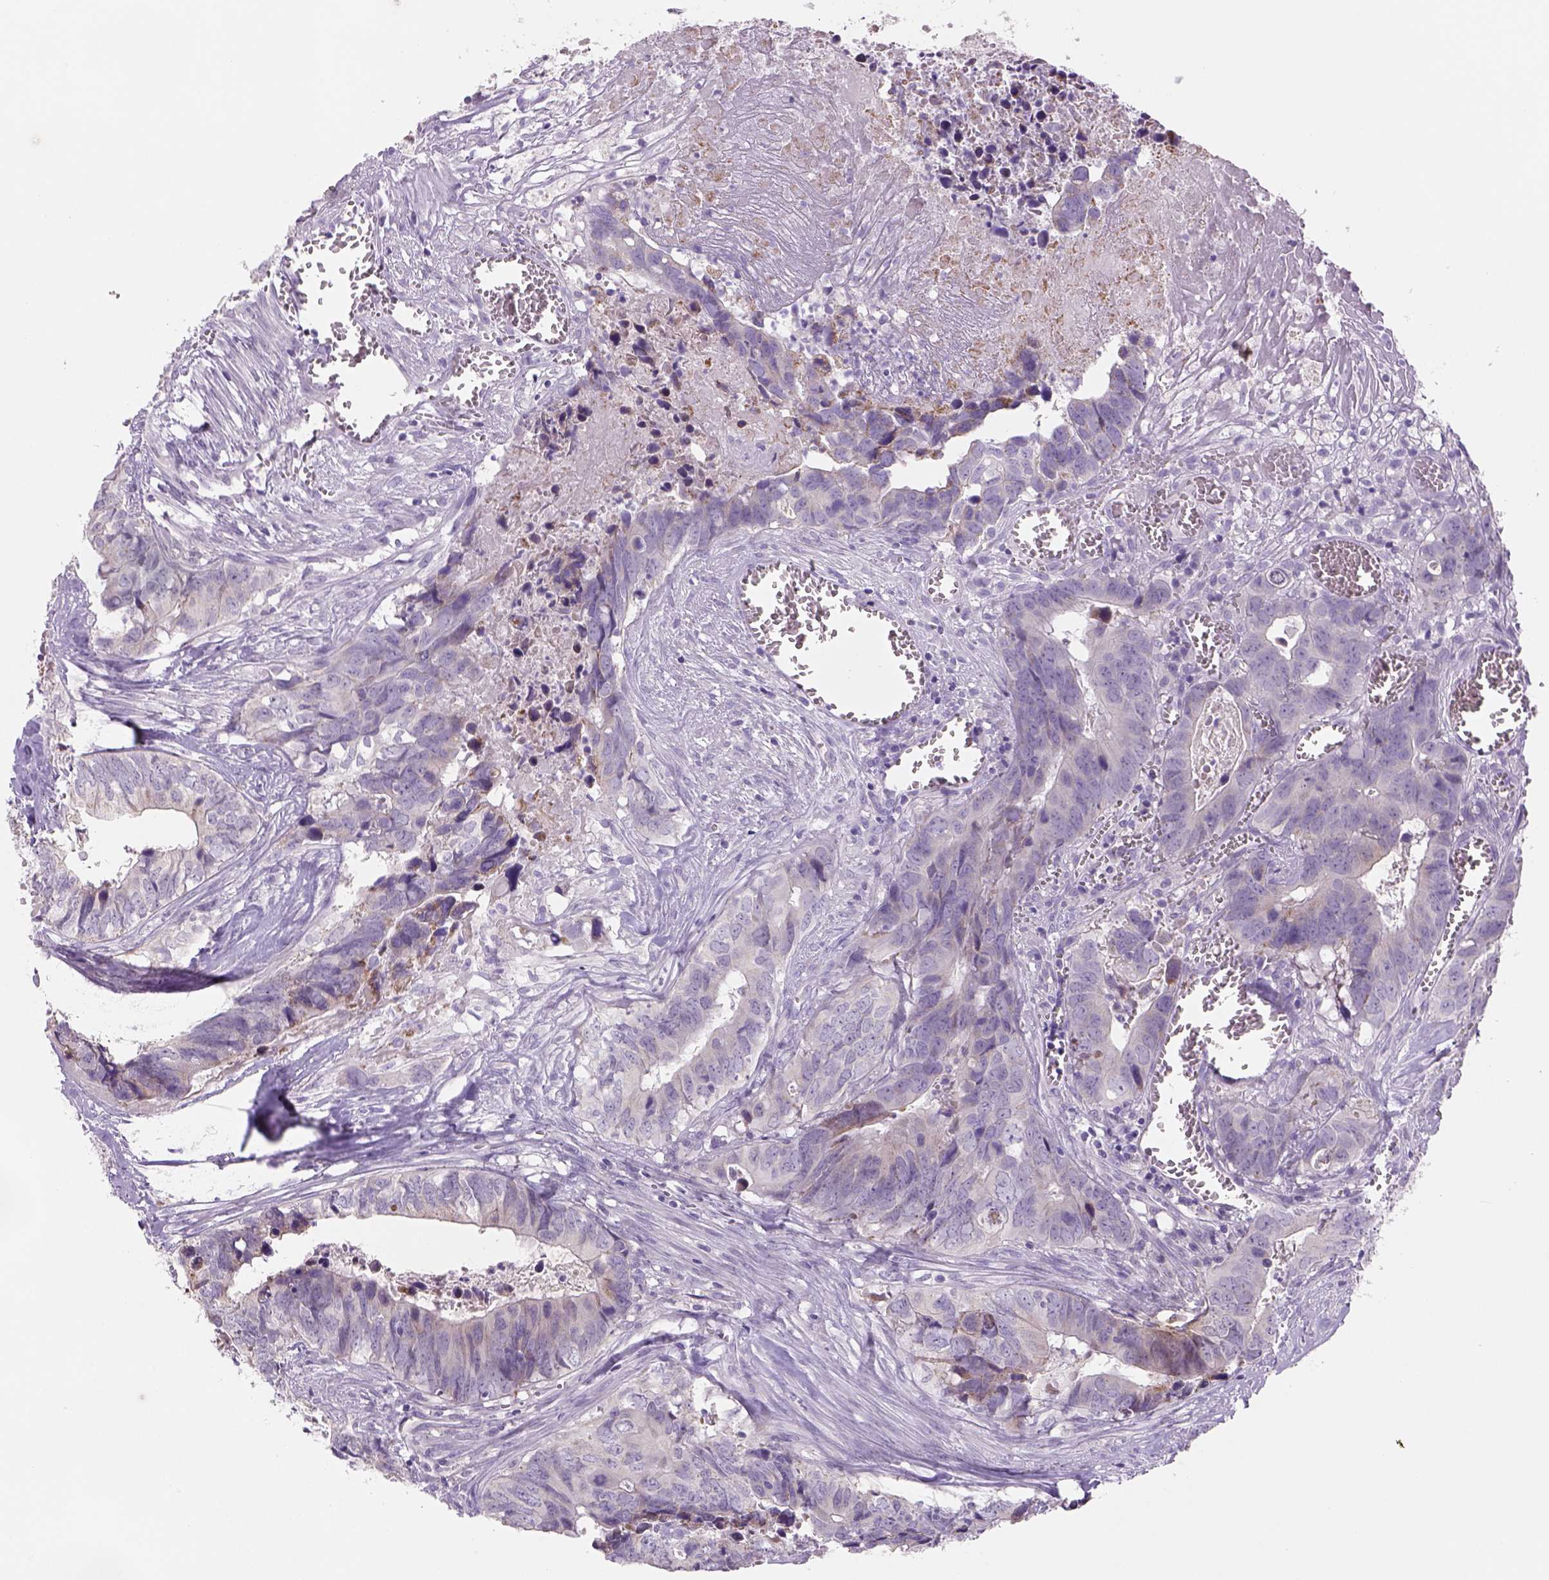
{"staining": {"intensity": "negative", "quantity": "none", "location": "none"}, "tissue": "colorectal cancer", "cell_type": "Tumor cells", "image_type": "cancer", "snomed": [{"axis": "morphology", "description": "Adenocarcinoma, NOS"}, {"axis": "topography", "description": "Colon"}], "caption": "High power microscopy photomicrograph of an immunohistochemistry micrograph of colorectal cancer, revealing no significant expression in tumor cells.", "gene": "ADGRV1", "patient": {"sex": "female", "age": 82}}